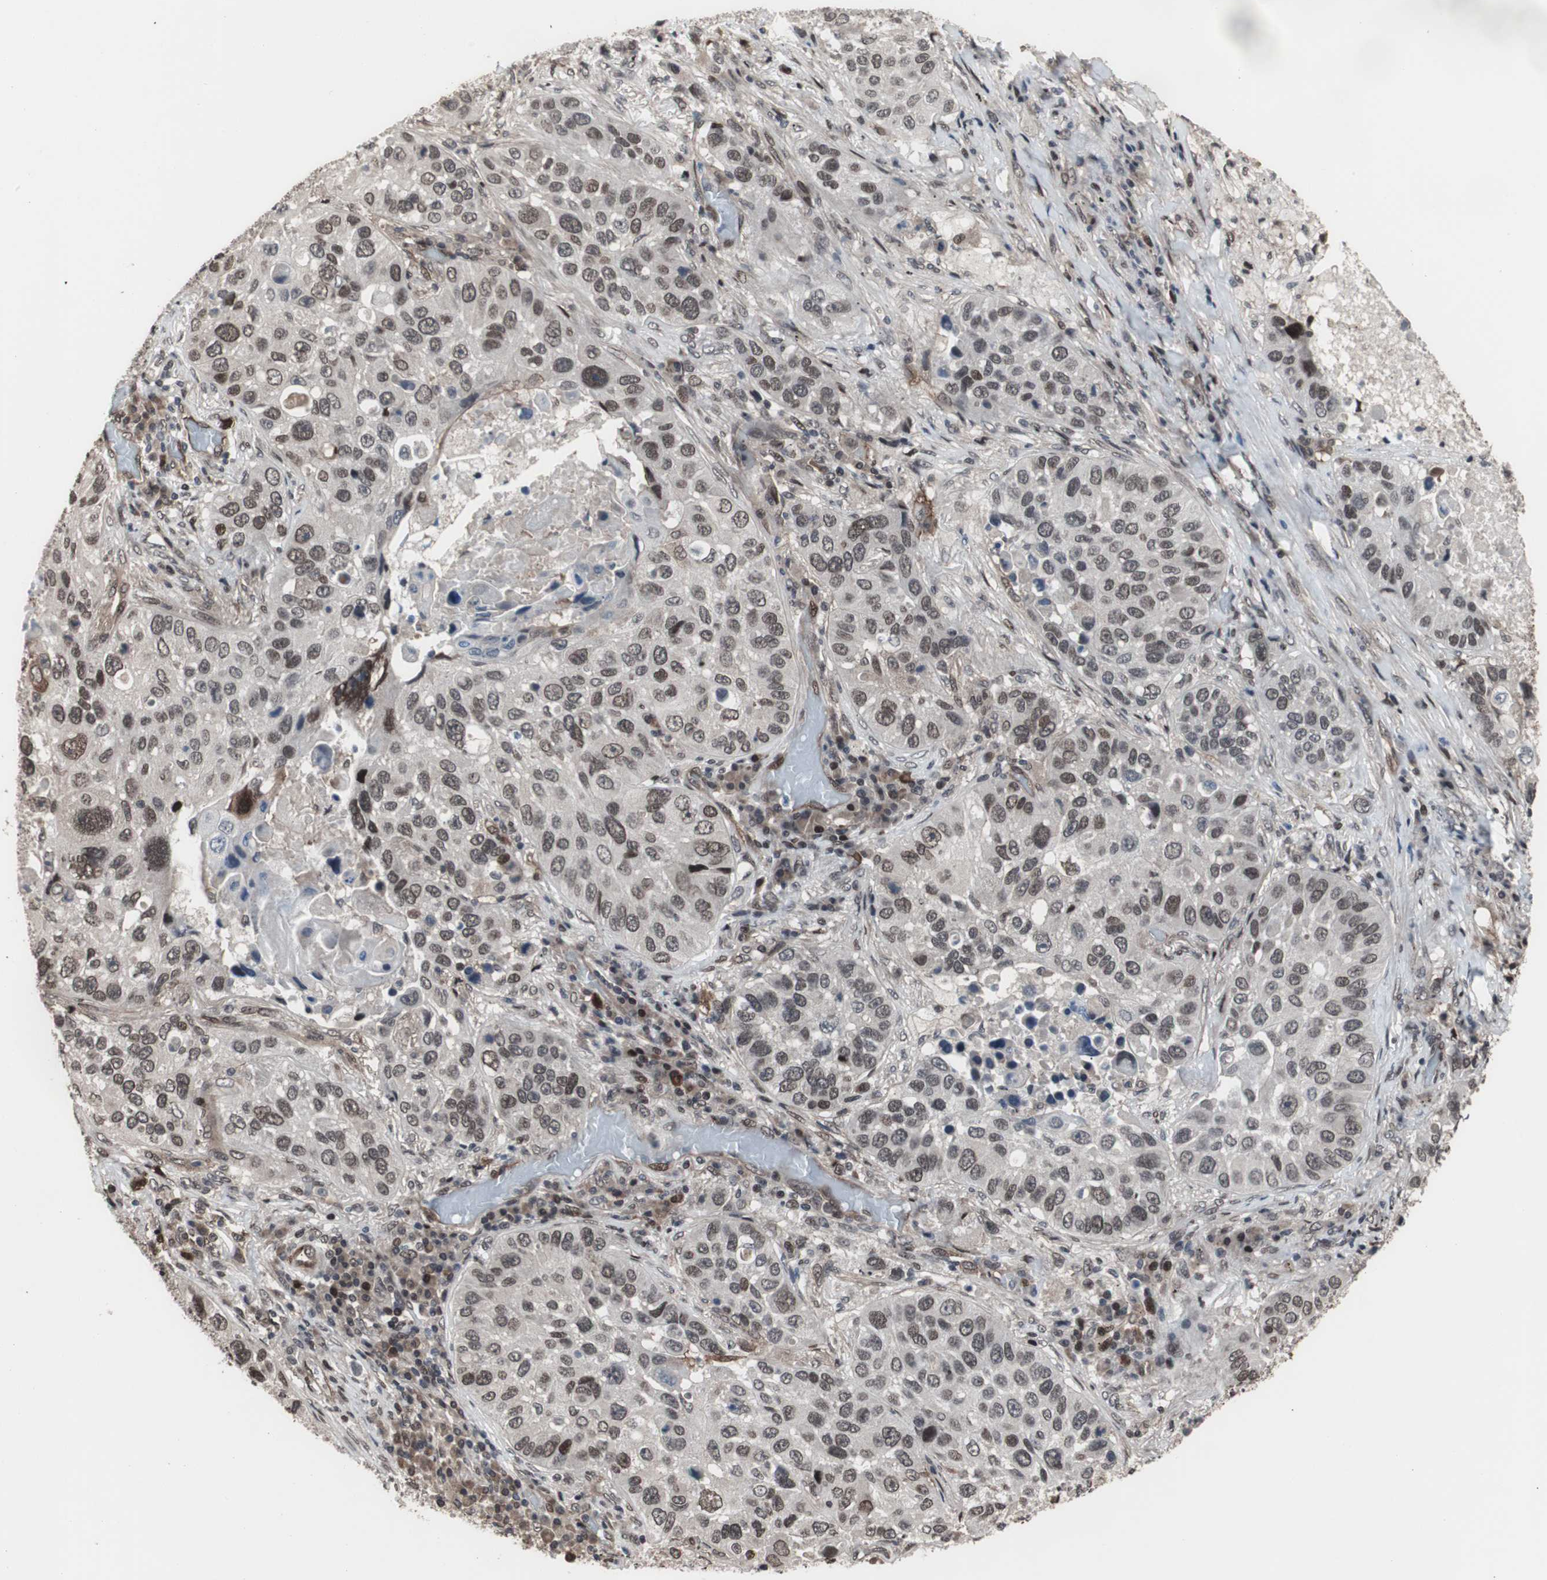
{"staining": {"intensity": "moderate", "quantity": "25%-75%", "location": "nuclear"}, "tissue": "lung cancer", "cell_type": "Tumor cells", "image_type": "cancer", "snomed": [{"axis": "morphology", "description": "Squamous cell carcinoma, NOS"}, {"axis": "topography", "description": "Lung"}], "caption": "Immunohistochemistry (DAB) staining of squamous cell carcinoma (lung) demonstrates moderate nuclear protein positivity in about 25%-75% of tumor cells.", "gene": "POGZ", "patient": {"sex": "male", "age": 57}}